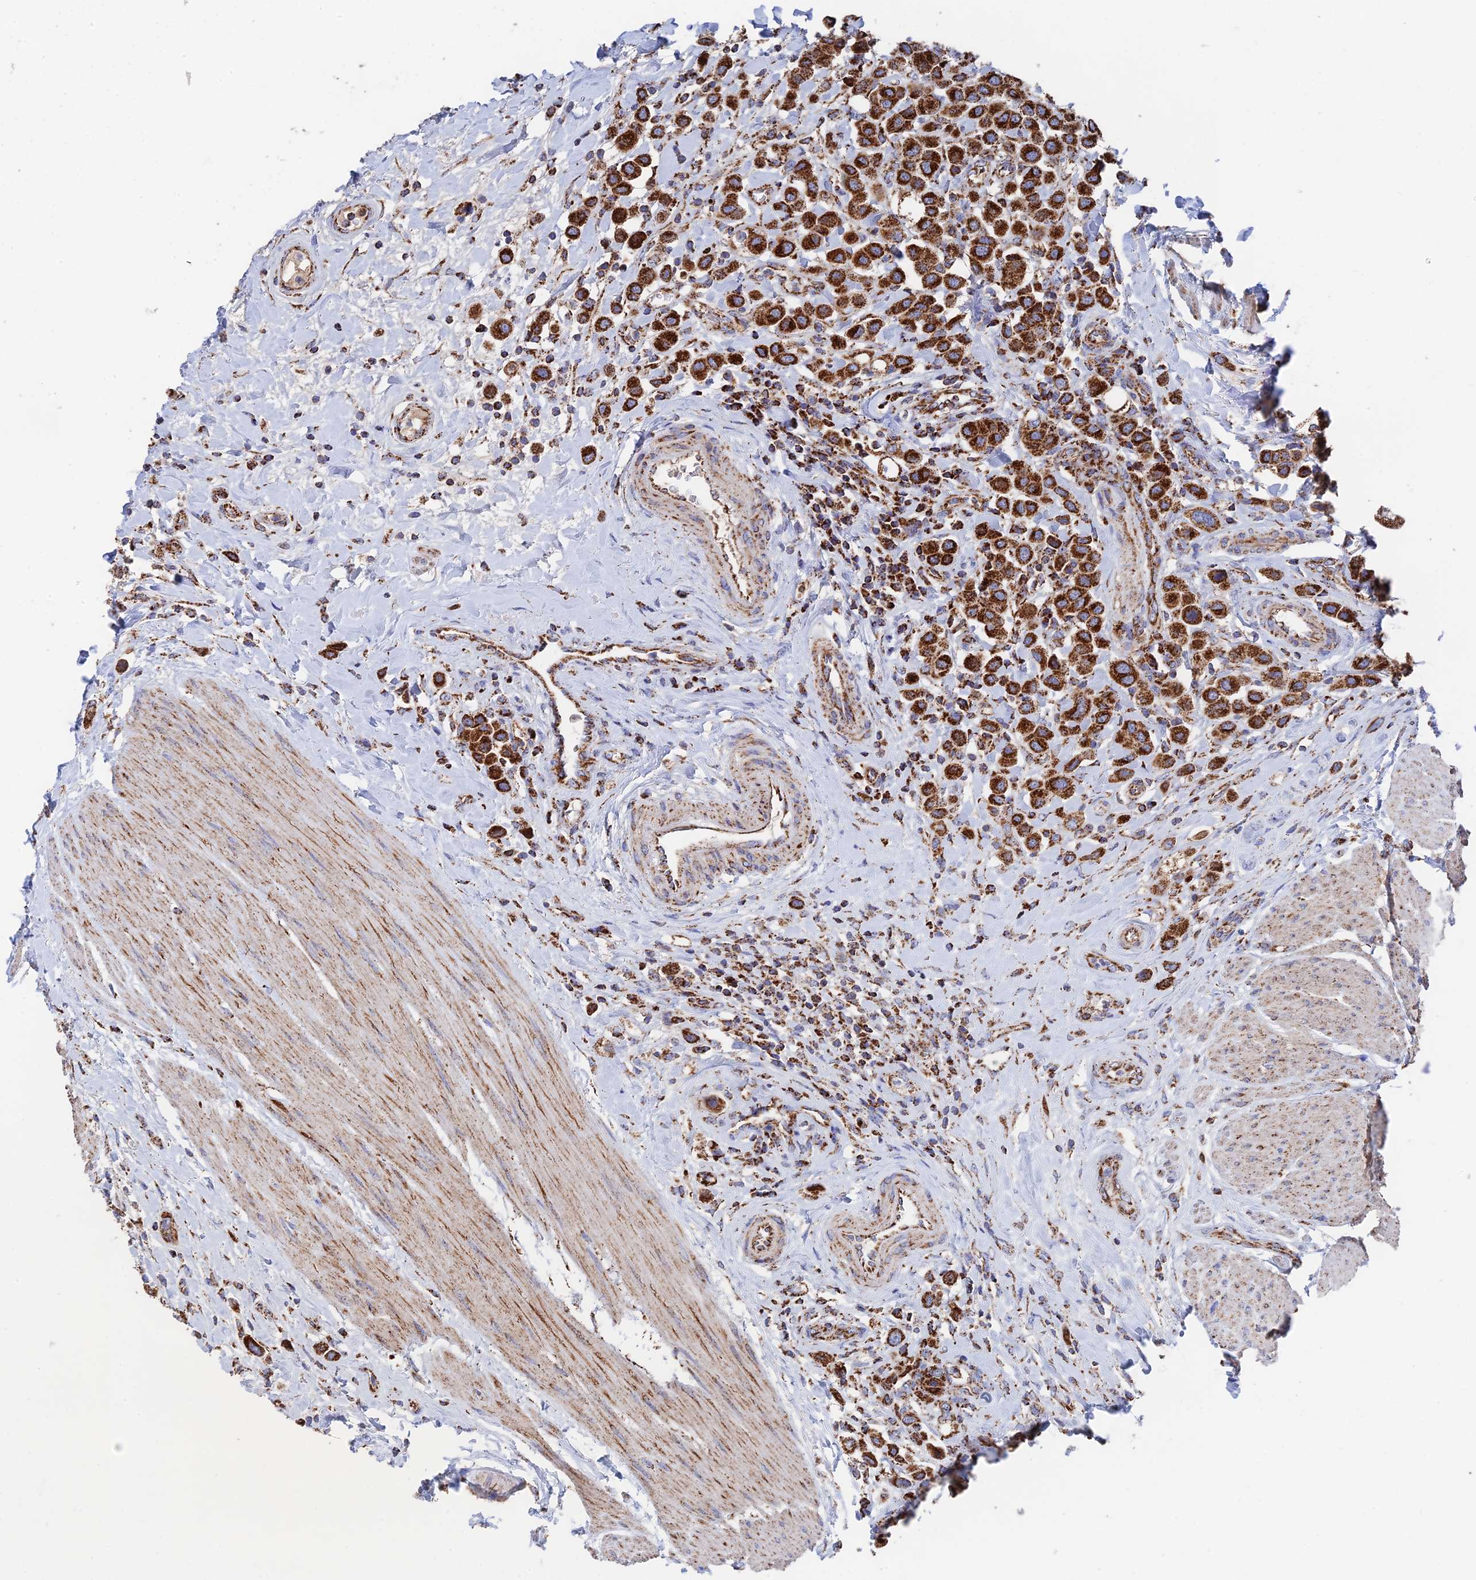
{"staining": {"intensity": "strong", "quantity": ">75%", "location": "cytoplasmic/membranous"}, "tissue": "urothelial cancer", "cell_type": "Tumor cells", "image_type": "cancer", "snomed": [{"axis": "morphology", "description": "Urothelial carcinoma, High grade"}, {"axis": "topography", "description": "Urinary bladder"}], "caption": "Human urothelial cancer stained with a brown dye exhibits strong cytoplasmic/membranous positive positivity in approximately >75% of tumor cells.", "gene": "HAUS8", "patient": {"sex": "male", "age": 50}}